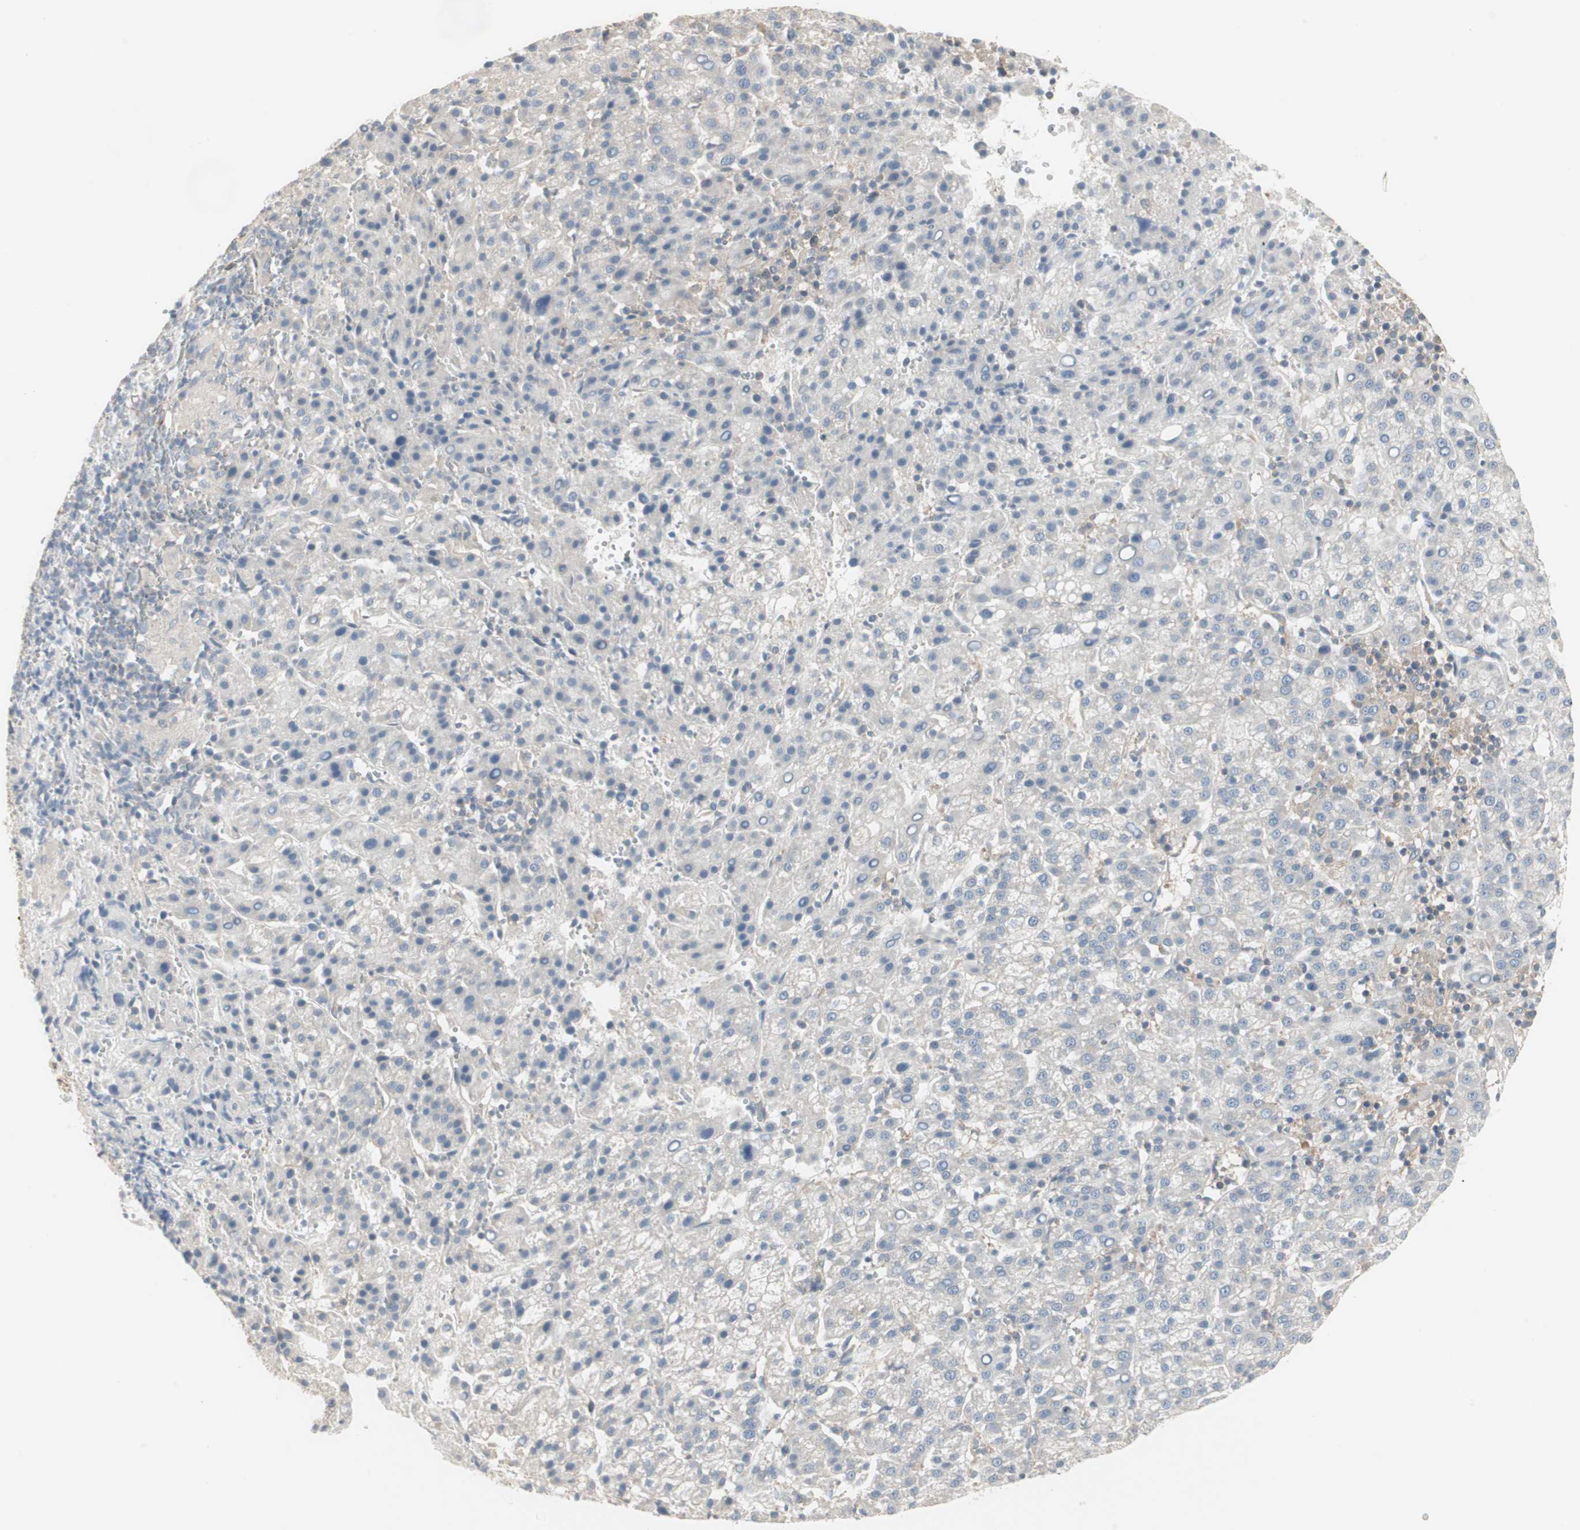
{"staining": {"intensity": "weak", "quantity": "<25%", "location": "cytoplasmic/membranous"}, "tissue": "liver cancer", "cell_type": "Tumor cells", "image_type": "cancer", "snomed": [{"axis": "morphology", "description": "Carcinoma, Hepatocellular, NOS"}, {"axis": "topography", "description": "Liver"}], "caption": "Immunohistochemical staining of human liver hepatocellular carcinoma displays no significant positivity in tumor cells. (DAB (3,3'-diaminobenzidine) immunohistochemistry, high magnification).", "gene": "ZFP36", "patient": {"sex": "female", "age": 58}}